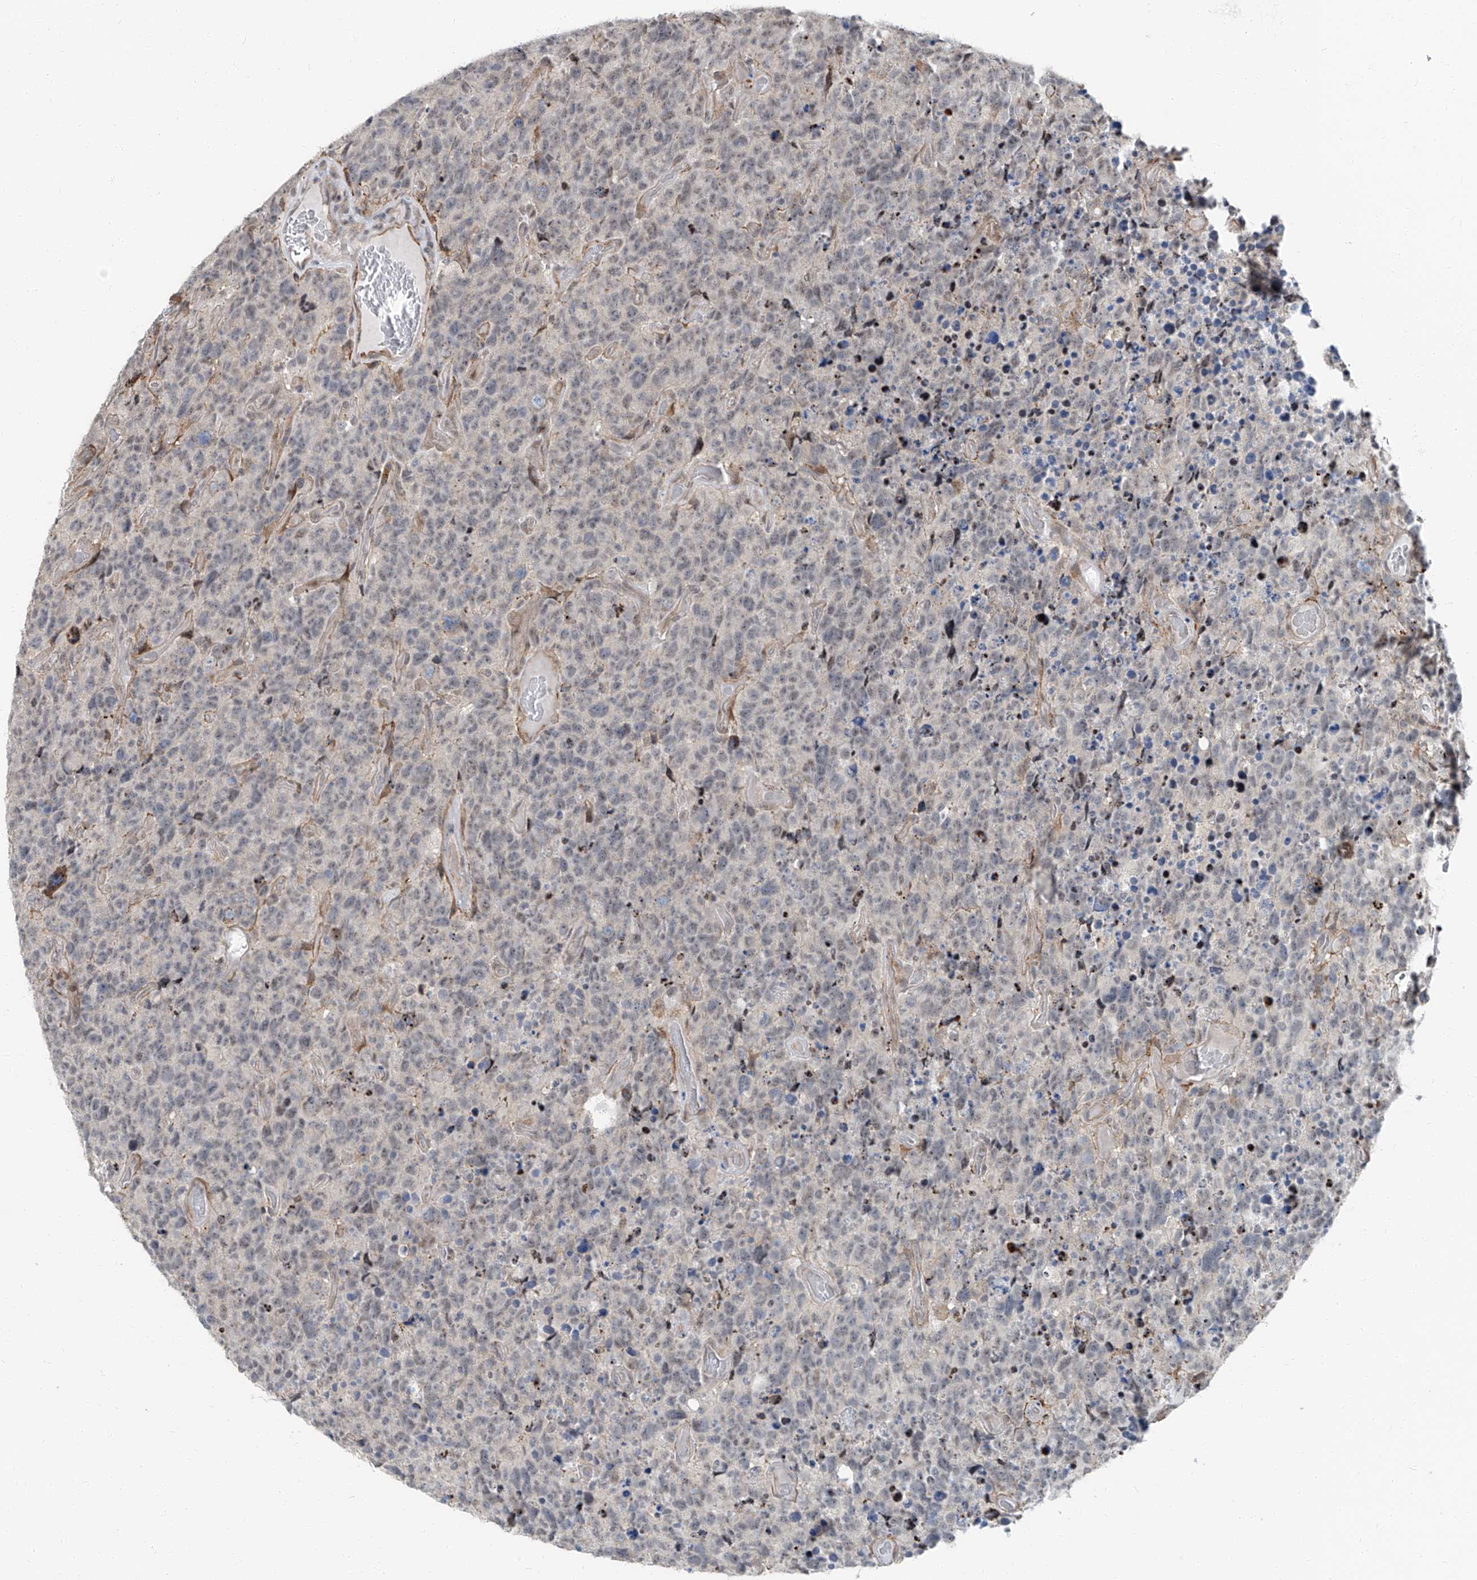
{"staining": {"intensity": "negative", "quantity": "none", "location": "none"}, "tissue": "glioma", "cell_type": "Tumor cells", "image_type": "cancer", "snomed": [{"axis": "morphology", "description": "Glioma, malignant, High grade"}, {"axis": "topography", "description": "Brain"}], "caption": "DAB (3,3'-diaminobenzidine) immunohistochemical staining of human glioma shows no significant expression in tumor cells.", "gene": "TXLNB", "patient": {"sex": "male", "age": 69}}